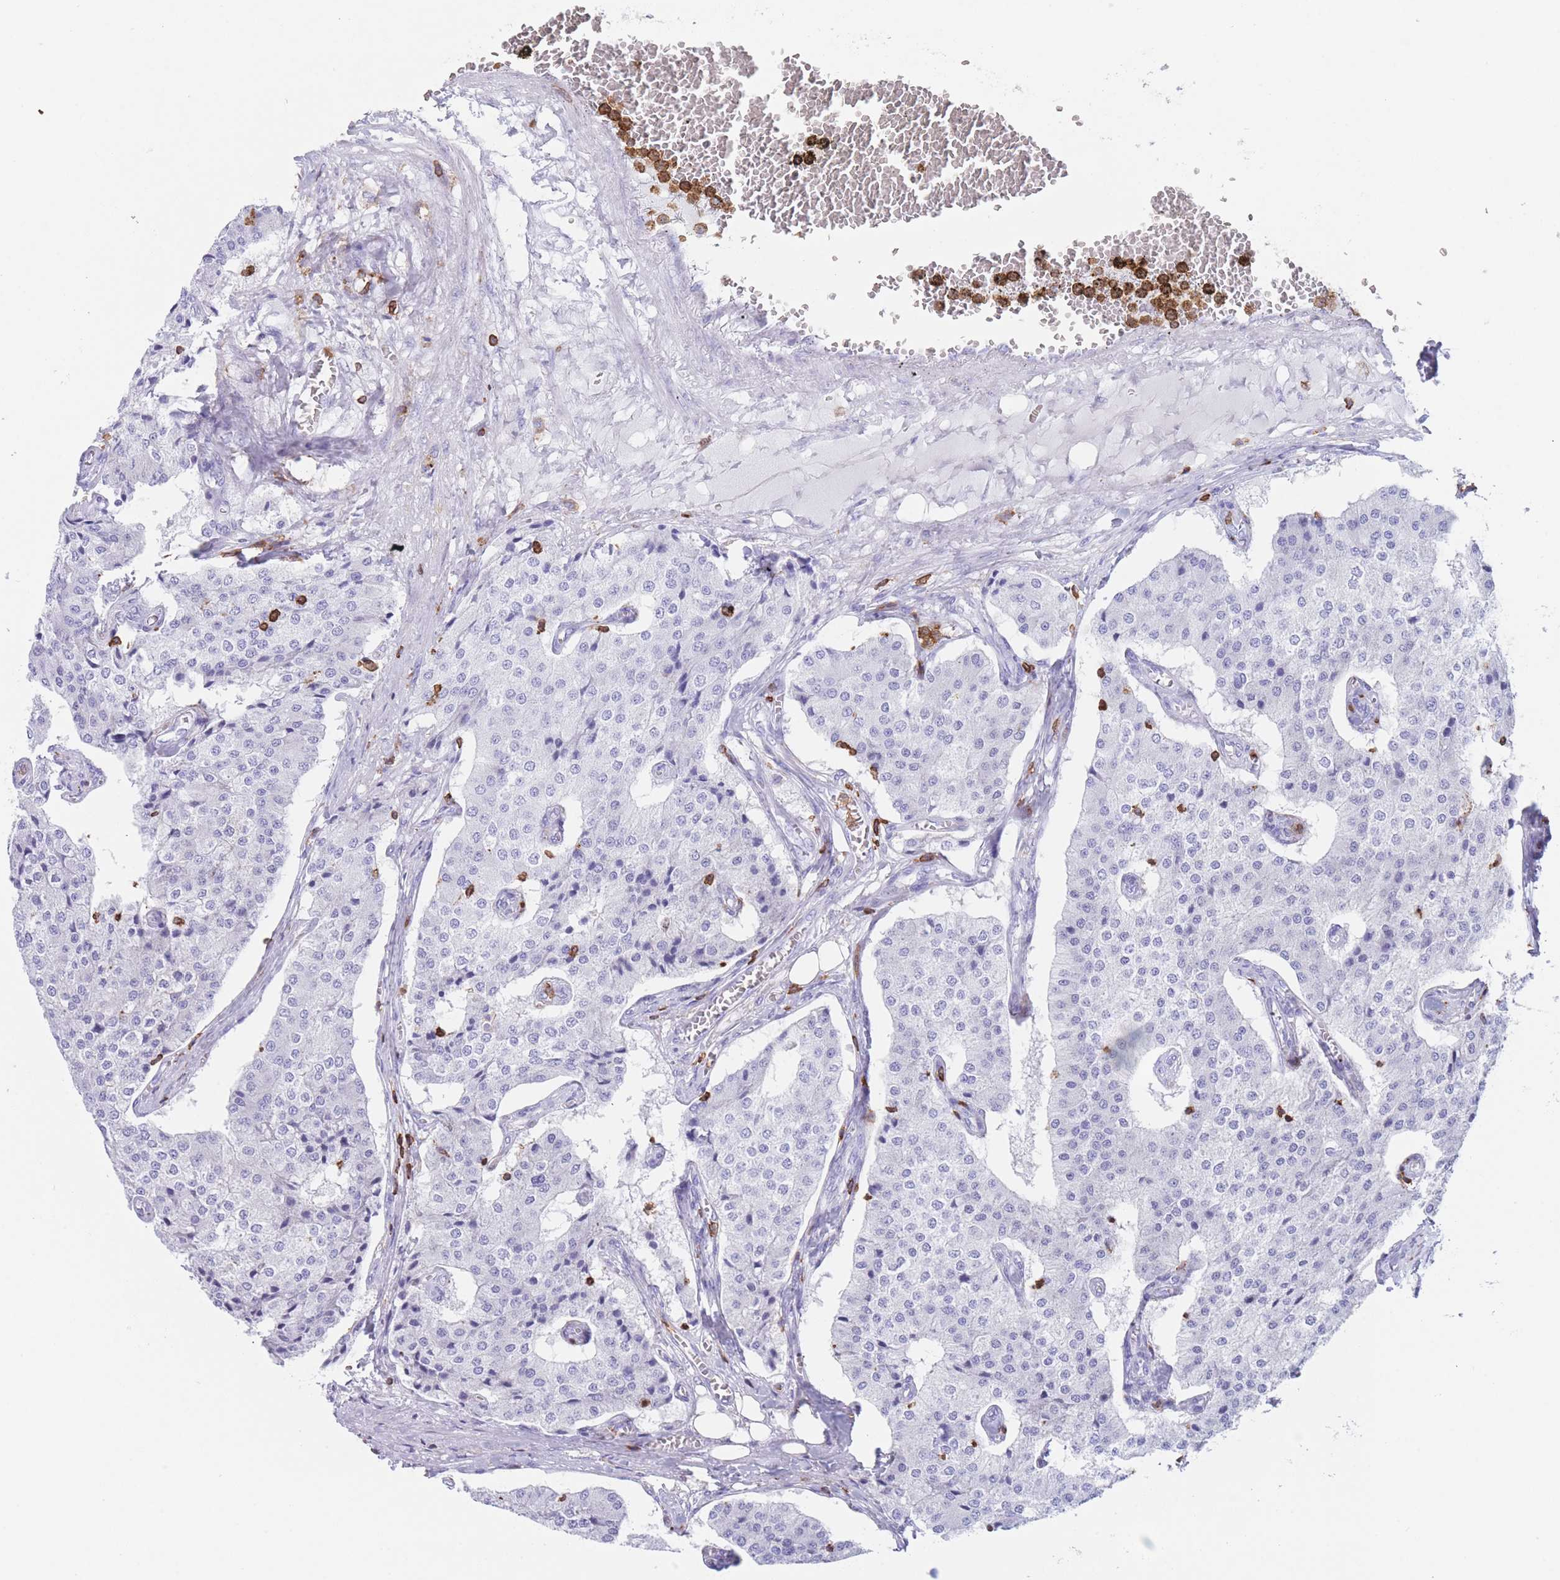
{"staining": {"intensity": "negative", "quantity": "none", "location": "none"}, "tissue": "carcinoid", "cell_type": "Tumor cells", "image_type": "cancer", "snomed": [{"axis": "morphology", "description": "Carcinoid, malignant, NOS"}, {"axis": "topography", "description": "Colon"}], "caption": "Immunohistochemistry (IHC) of carcinoid shows no expression in tumor cells.", "gene": "CORO1A", "patient": {"sex": "female", "age": 52}}